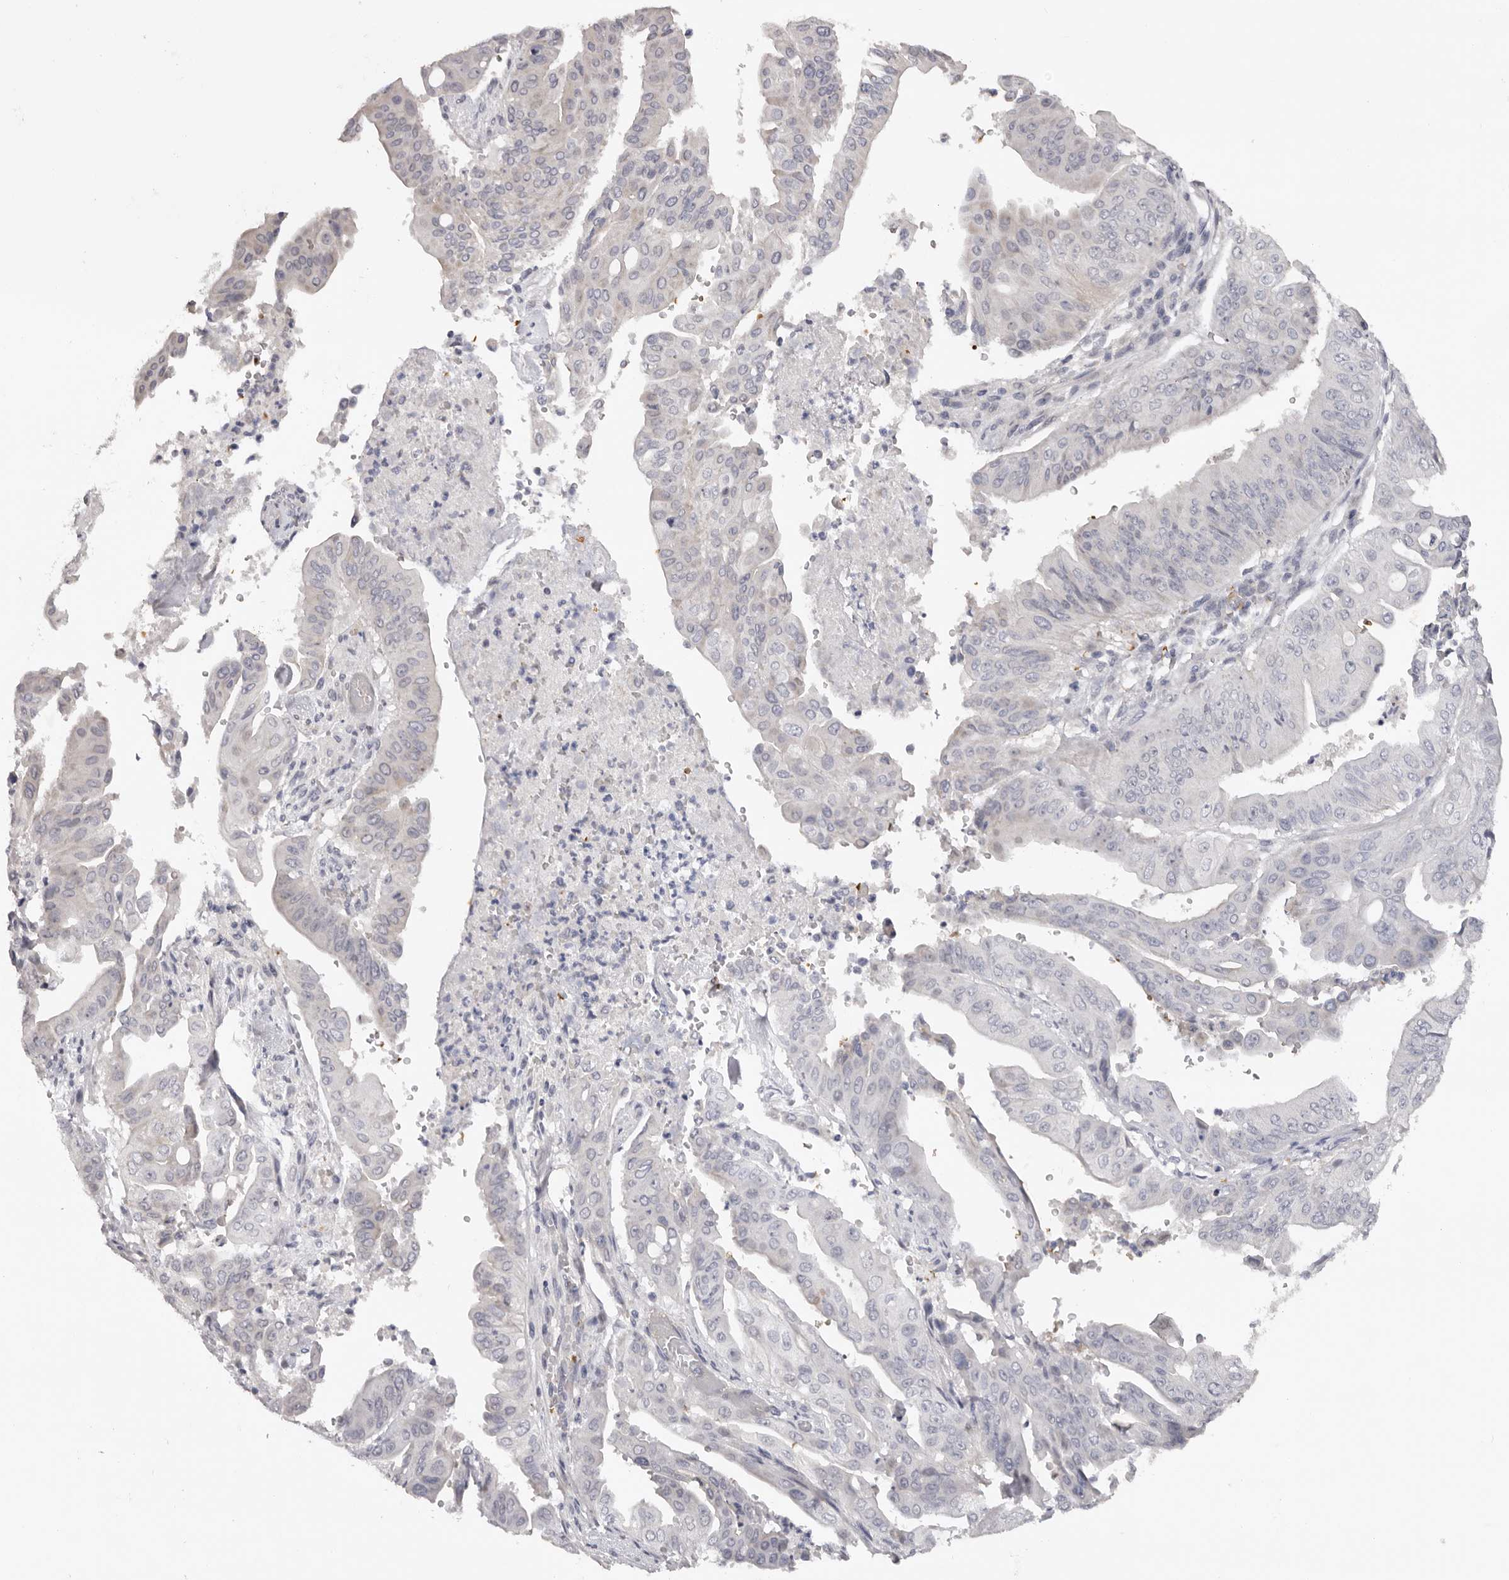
{"staining": {"intensity": "negative", "quantity": "none", "location": "none"}, "tissue": "pancreatic cancer", "cell_type": "Tumor cells", "image_type": "cancer", "snomed": [{"axis": "morphology", "description": "Adenocarcinoma, NOS"}, {"axis": "topography", "description": "Pancreas"}], "caption": "The immunohistochemistry (IHC) photomicrograph has no significant positivity in tumor cells of pancreatic cancer (adenocarcinoma) tissue. (DAB immunohistochemistry (IHC) visualized using brightfield microscopy, high magnification).", "gene": "TNR", "patient": {"sex": "female", "age": 77}}